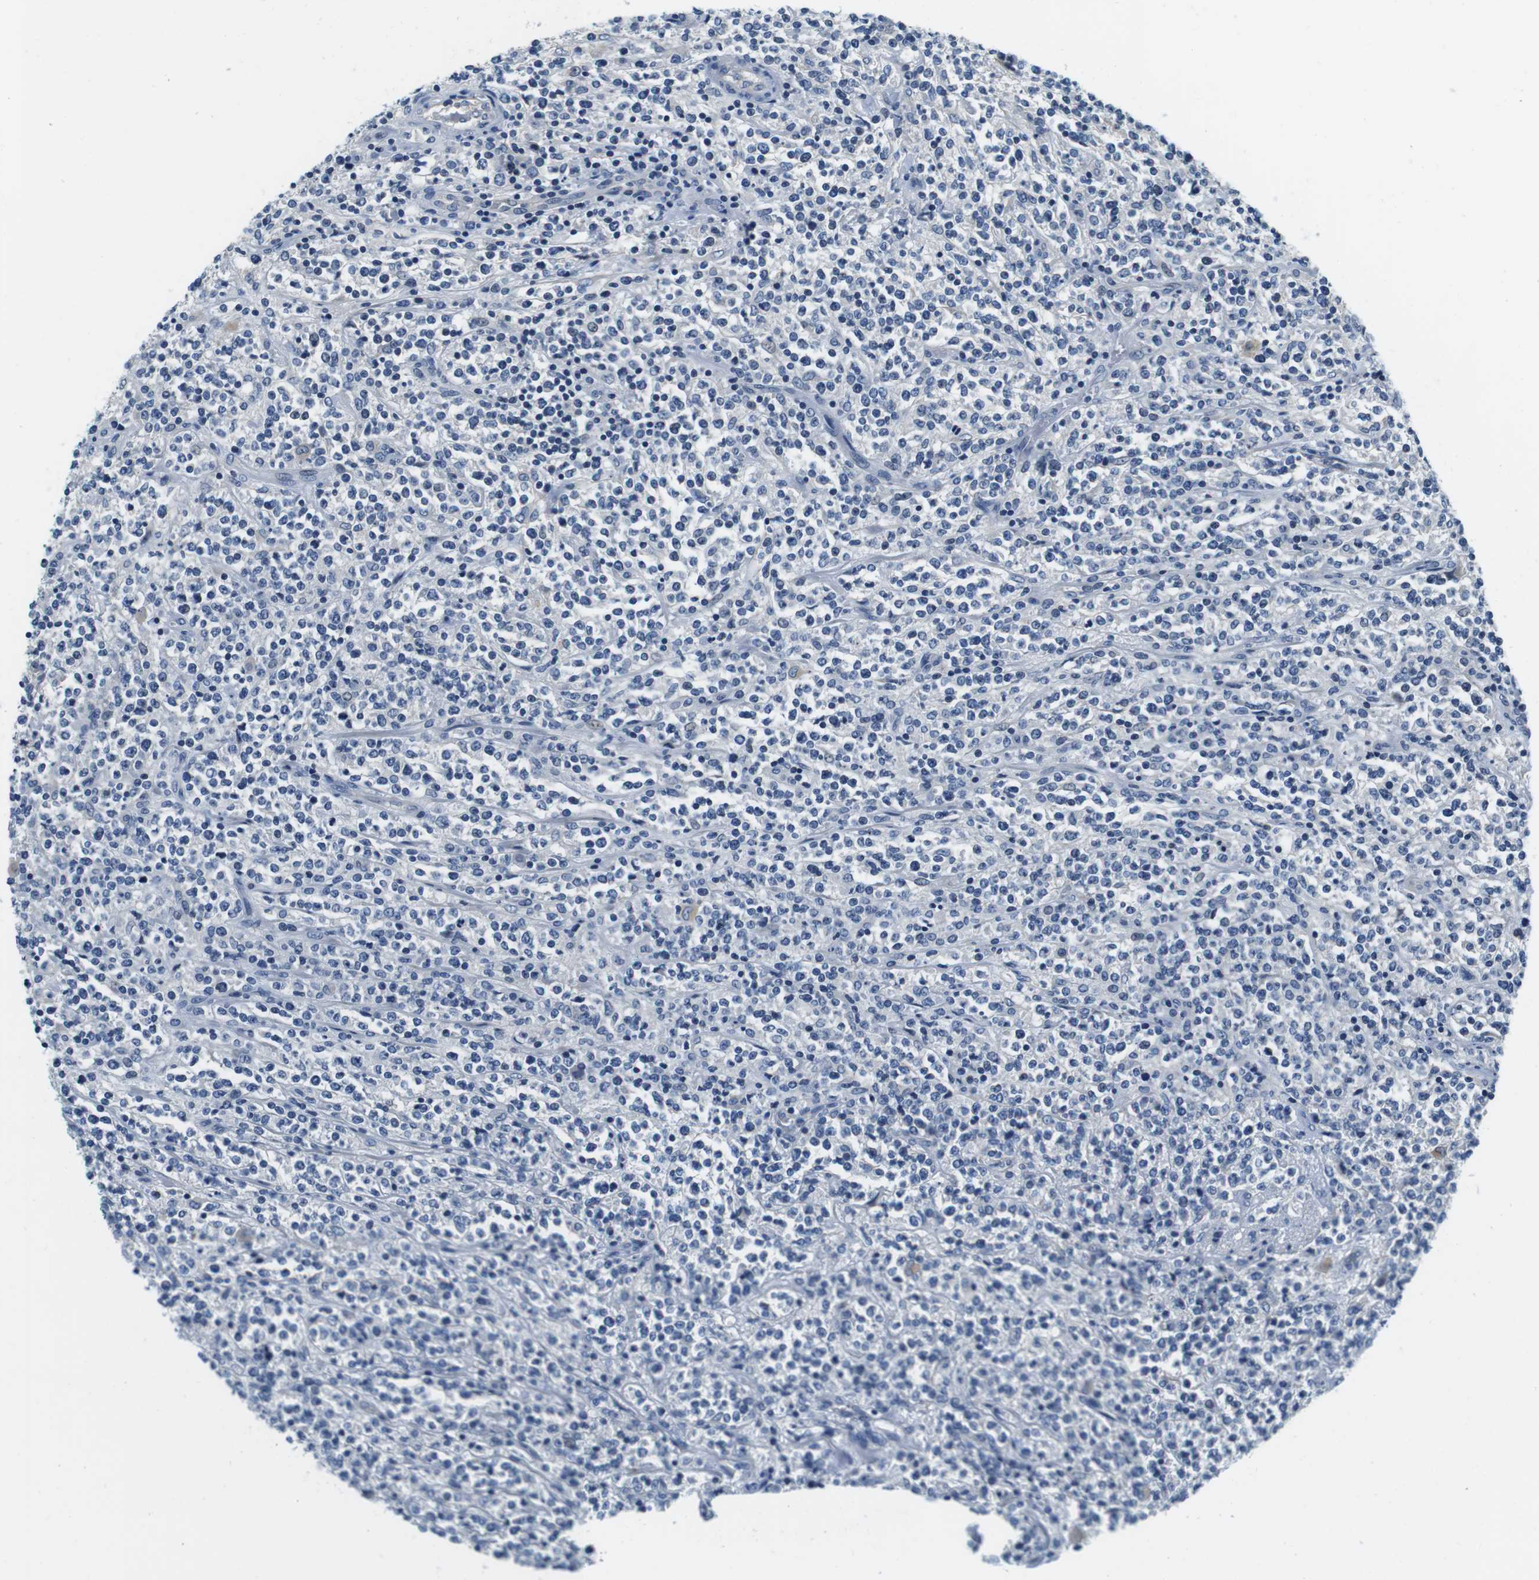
{"staining": {"intensity": "negative", "quantity": "none", "location": "none"}, "tissue": "lymphoma", "cell_type": "Tumor cells", "image_type": "cancer", "snomed": [{"axis": "morphology", "description": "Malignant lymphoma, non-Hodgkin's type, High grade"}, {"axis": "topography", "description": "Soft tissue"}], "caption": "High power microscopy micrograph of an immunohistochemistry histopathology image of lymphoma, revealing no significant positivity in tumor cells. The staining is performed using DAB (3,3'-diaminobenzidine) brown chromogen with nuclei counter-stained in using hematoxylin.", "gene": "KCNJ5", "patient": {"sex": "male", "age": 18}}